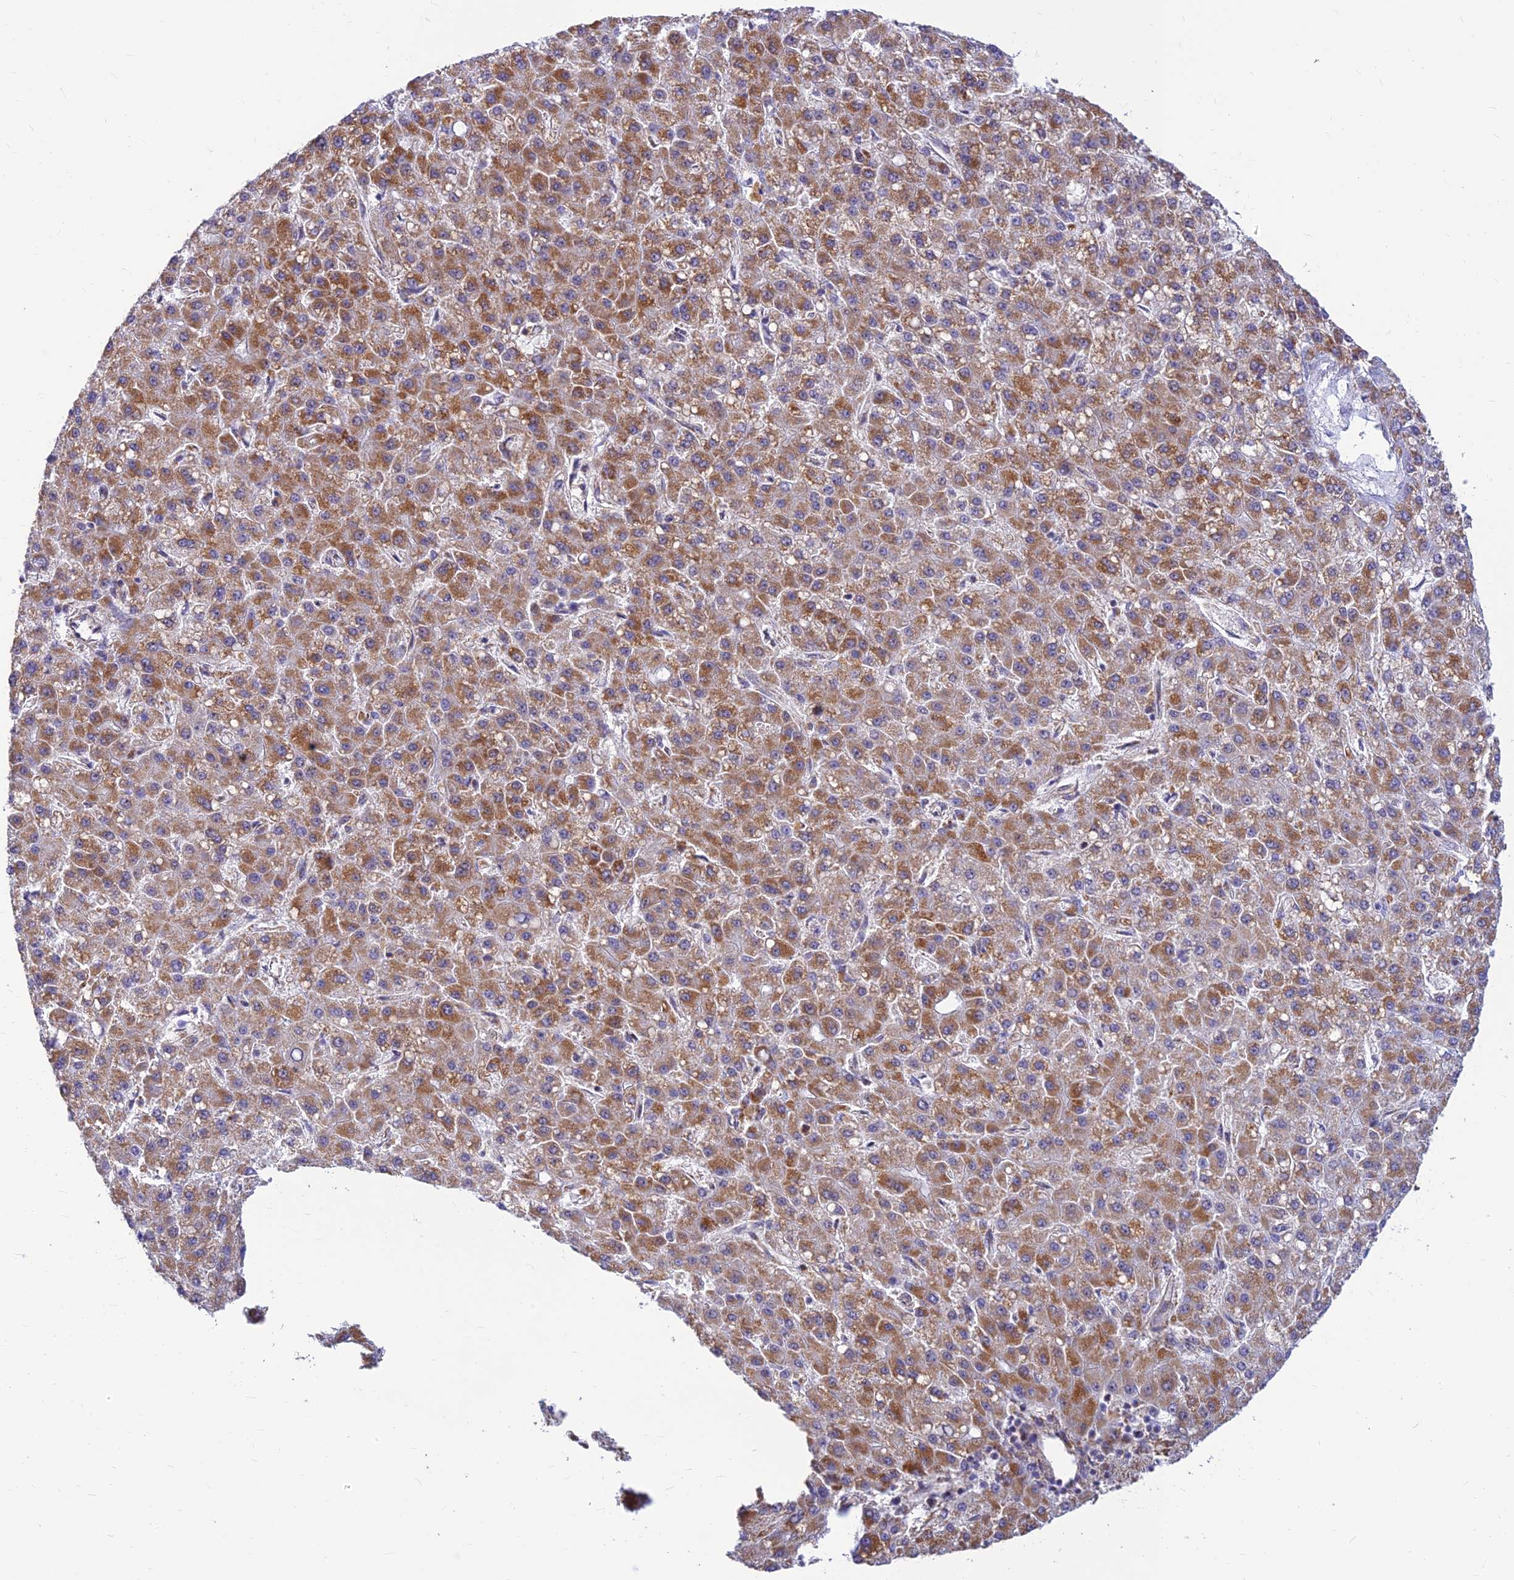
{"staining": {"intensity": "moderate", "quantity": ">75%", "location": "cytoplasmic/membranous"}, "tissue": "liver cancer", "cell_type": "Tumor cells", "image_type": "cancer", "snomed": [{"axis": "morphology", "description": "Carcinoma, Hepatocellular, NOS"}, {"axis": "topography", "description": "Liver"}], "caption": "IHC staining of hepatocellular carcinoma (liver), which demonstrates medium levels of moderate cytoplasmic/membranous positivity in approximately >75% of tumor cells indicating moderate cytoplasmic/membranous protein expression. The staining was performed using DAB (brown) for protein detection and nuclei were counterstained in hematoxylin (blue).", "gene": "LYSMD2", "patient": {"sex": "male", "age": 67}}